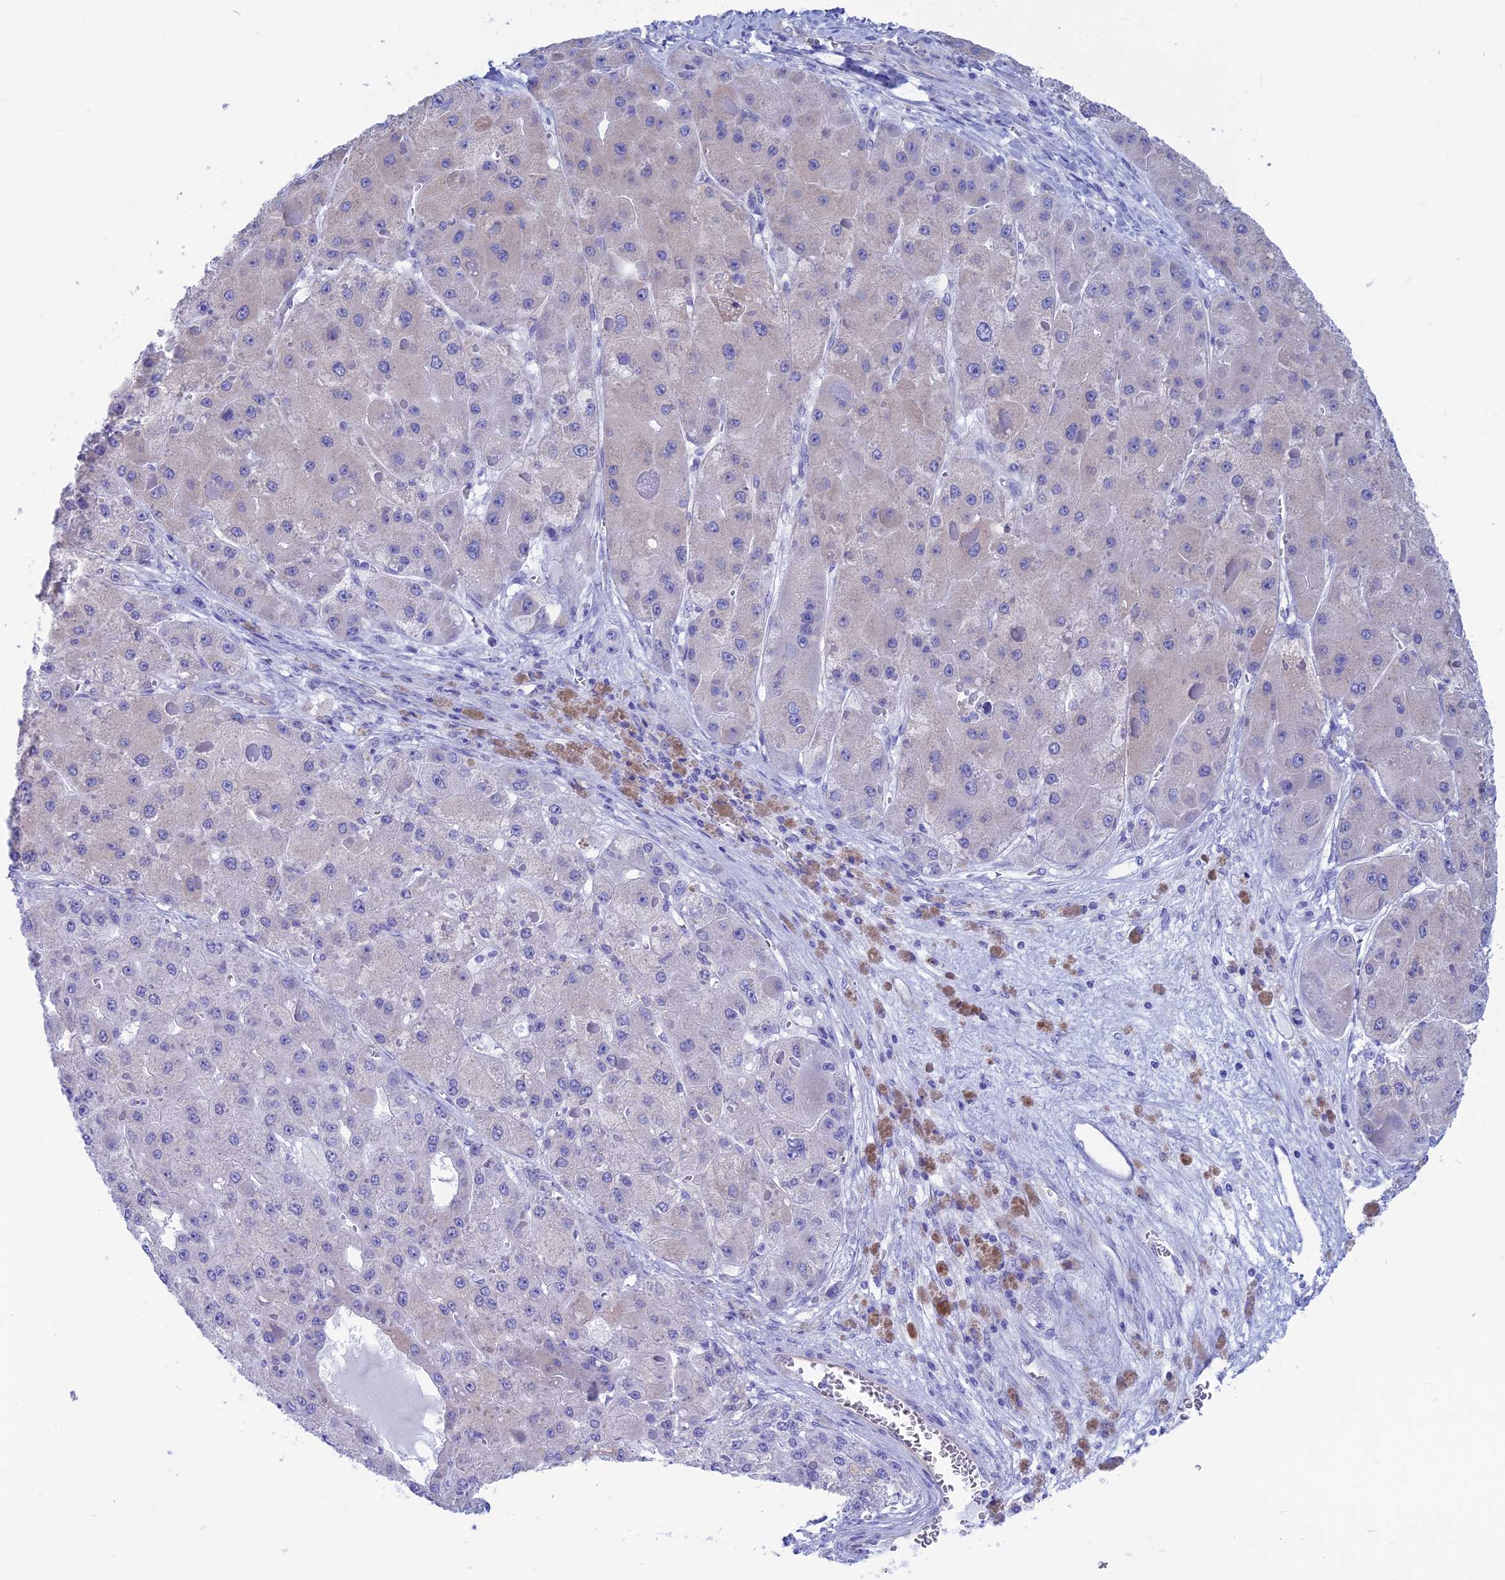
{"staining": {"intensity": "negative", "quantity": "none", "location": "none"}, "tissue": "liver cancer", "cell_type": "Tumor cells", "image_type": "cancer", "snomed": [{"axis": "morphology", "description": "Carcinoma, Hepatocellular, NOS"}, {"axis": "topography", "description": "Liver"}], "caption": "An immunohistochemistry (IHC) photomicrograph of liver cancer (hepatocellular carcinoma) is shown. There is no staining in tumor cells of liver cancer (hepatocellular carcinoma).", "gene": "GNGT2", "patient": {"sex": "female", "age": 73}}